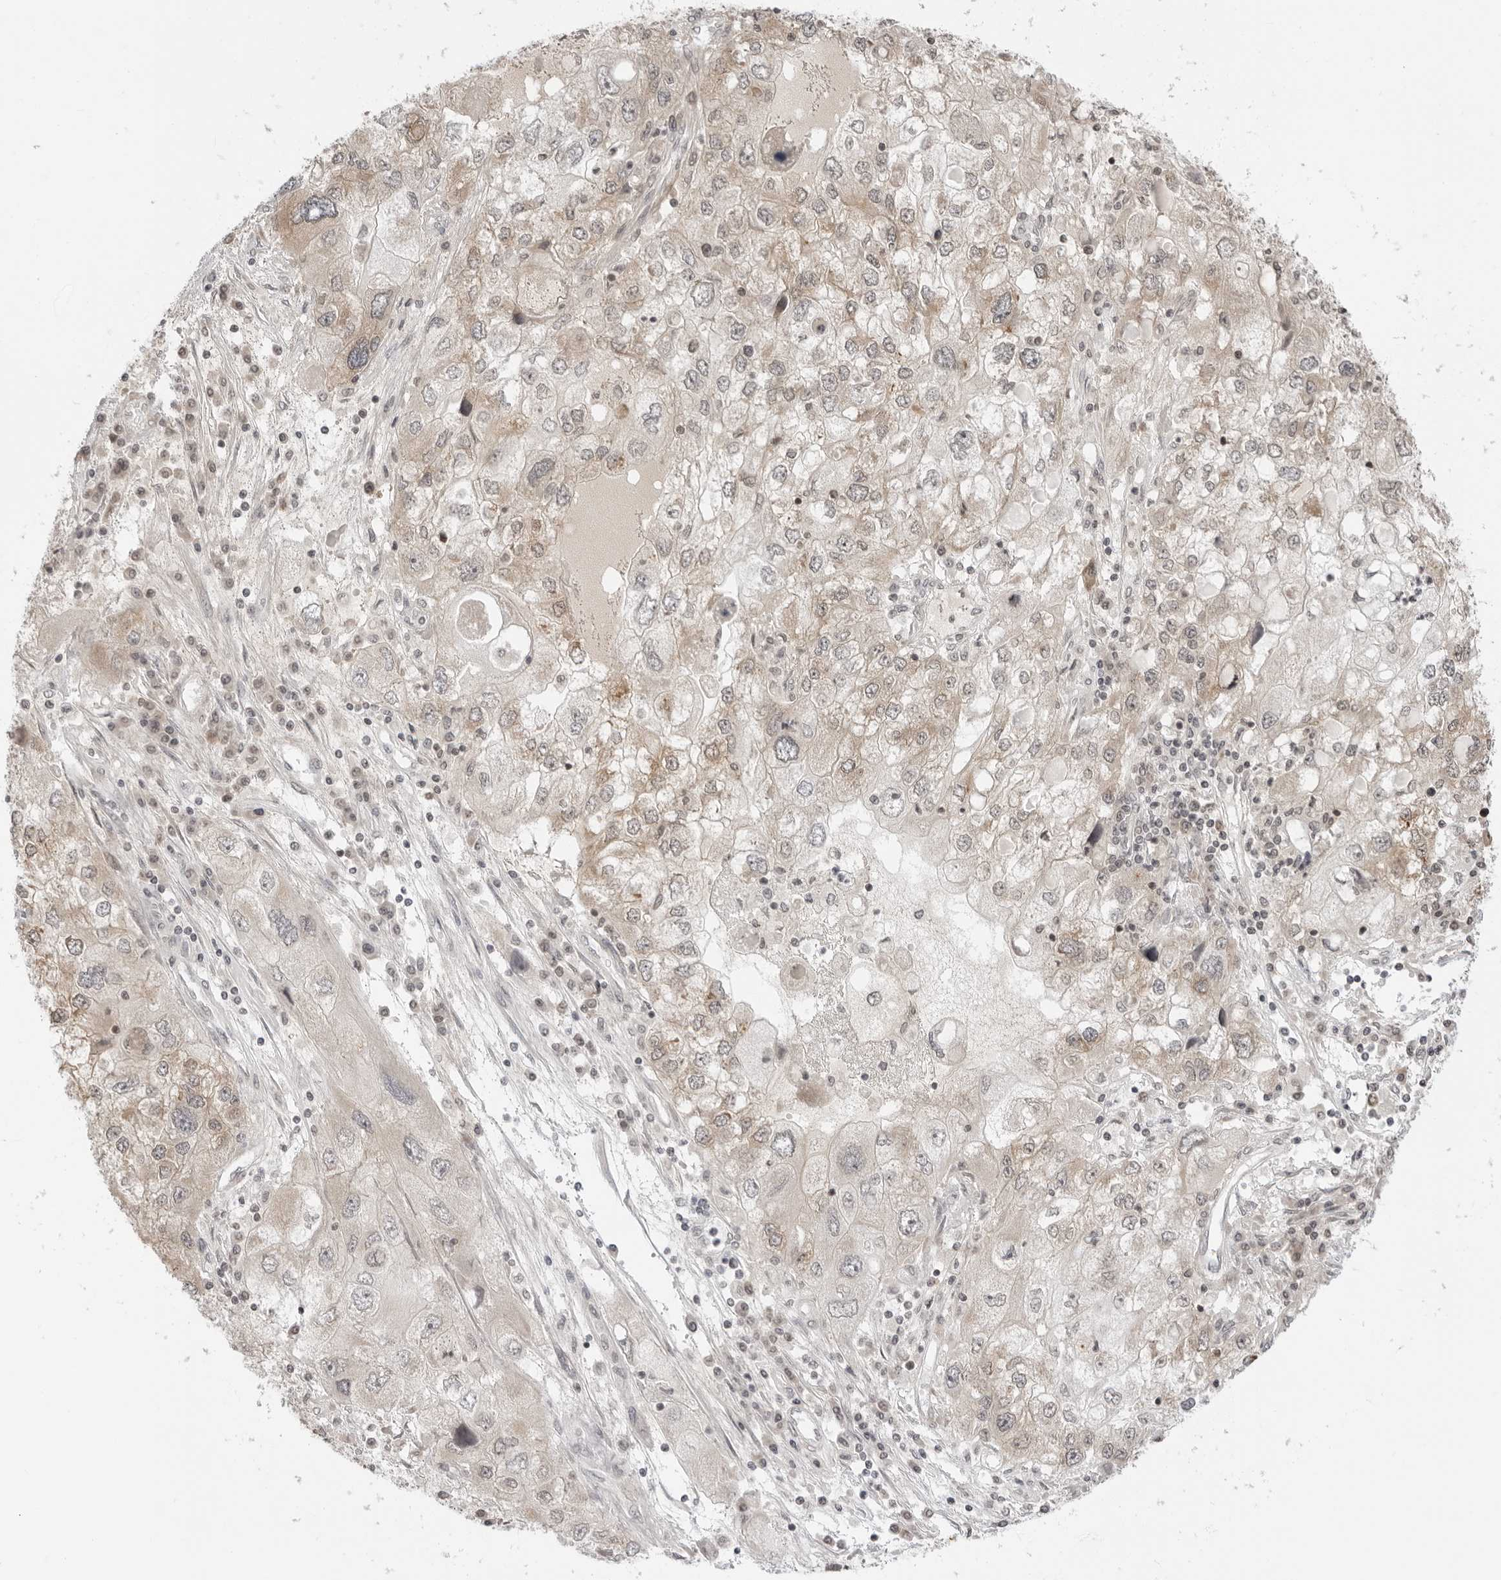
{"staining": {"intensity": "weak", "quantity": "25%-75%", "location": "cytoplasmic/membranous"}, "tissue": "endometrial cancer", "cell_type": "Tumor cells", "image_type": "cancer", "snomed": [{"axis": "morphology", "description": "Adenocarcinoma, NOS"}, {"axis": "topography", "description": "Endometrium"}], "caption": "The immunohistochemical stain labels weak cytoplasmic/membranous positivity in tumor cells of endometrial adenocarcinoma tissue. (DAB (3,3'-diaminobenzidine) IHC with brightfield microscopy, high magnification).", "gene": "PRRC2C", "patient": {"sex": "female", "age": 49}}